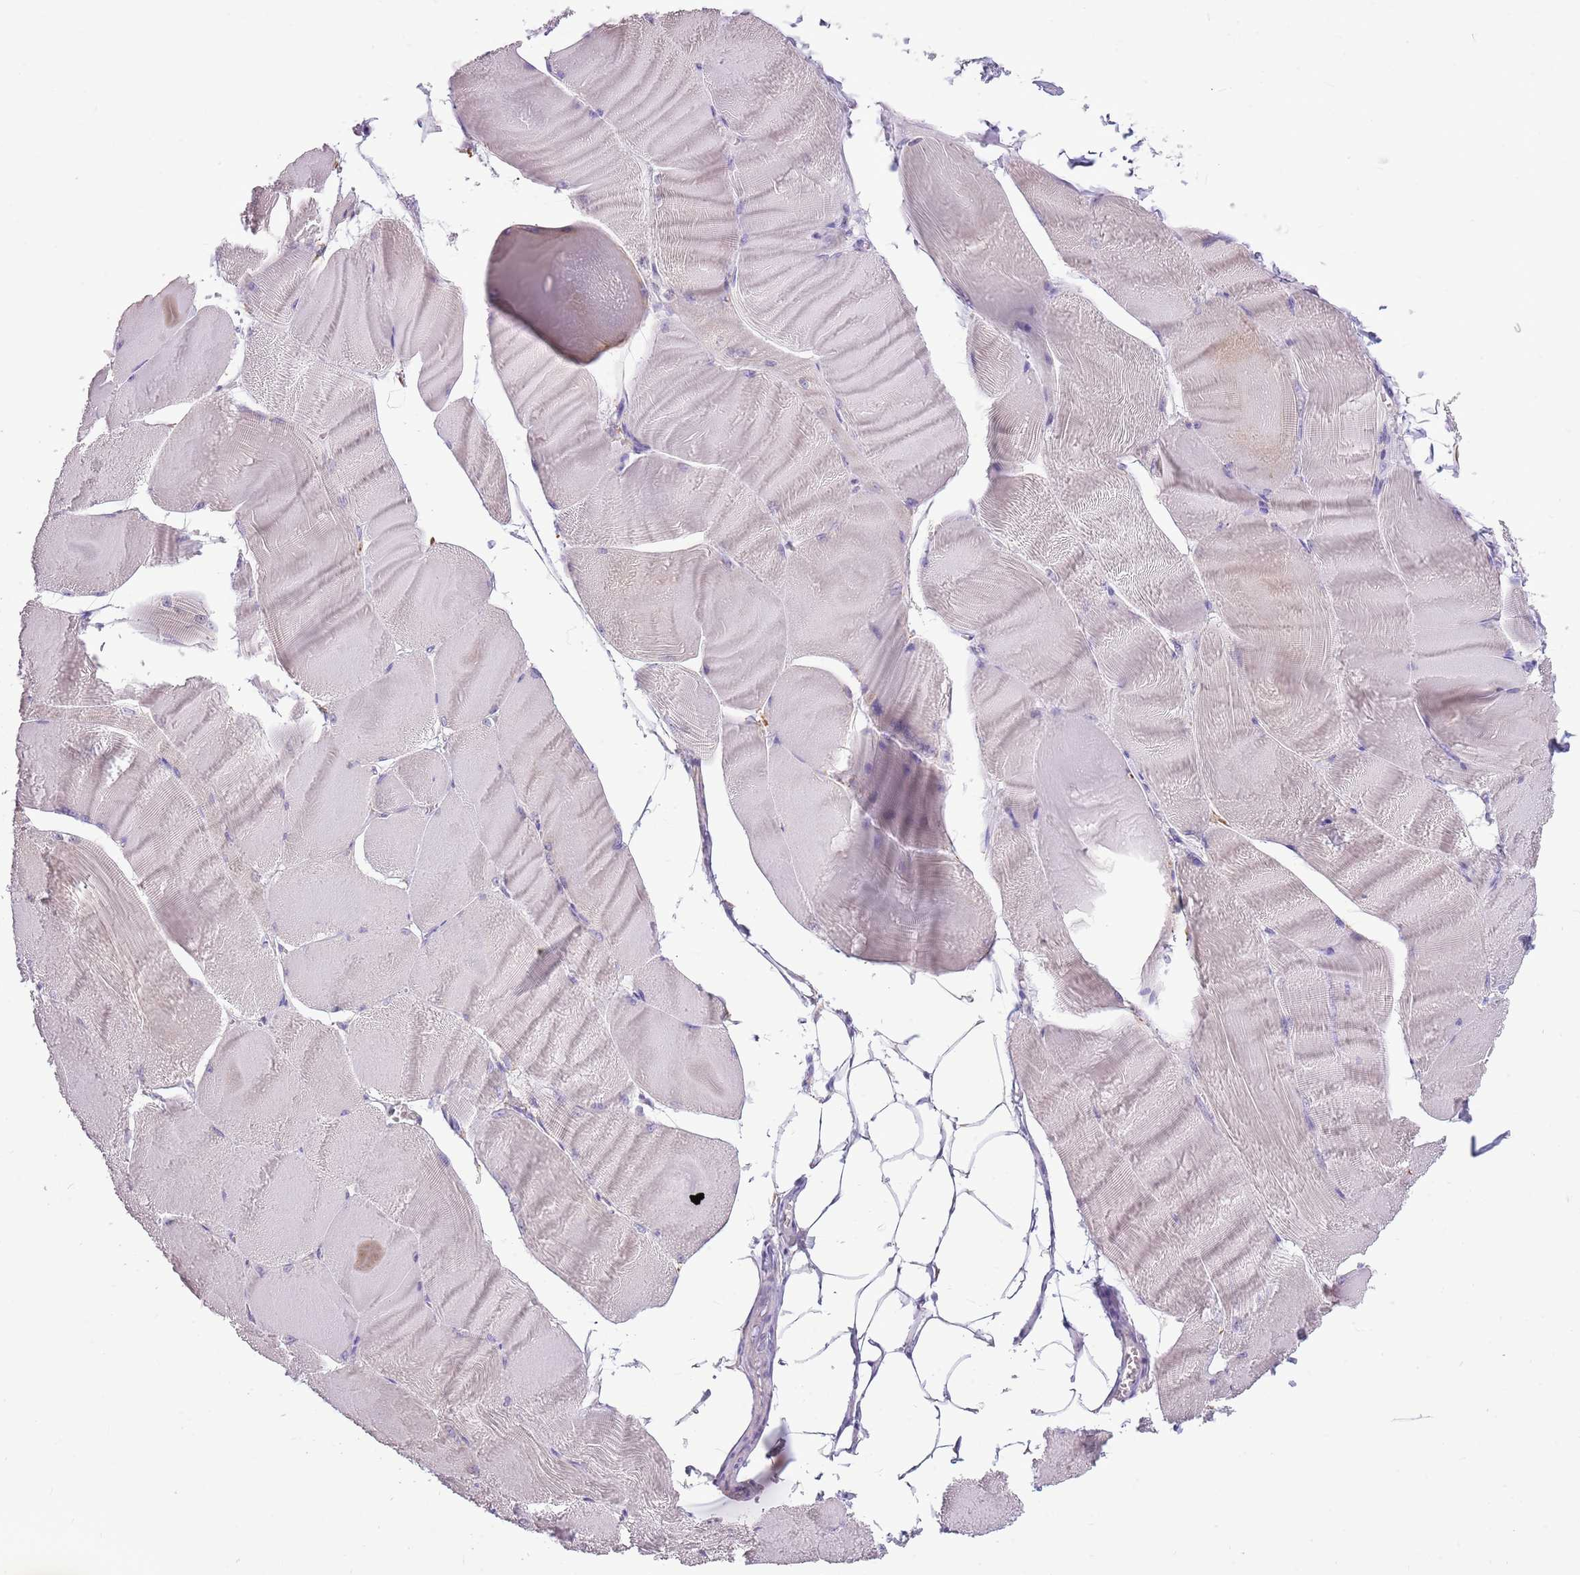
{"staining": {"intensity": "negative", "quantity": "none", "location": "none"}, "tissue": "skeletal muscle", "cell_type": "Myocytes", "image_type": "normal", "snomed": [{"axis": "morphology", "description": "Normal tissue, NOS"}, {"axis": "morphology", "description": "Basal cell carcinoma"}, {"axis": "topography", "description": "Skeletal muscle"}], "caption": "DAB (3,3'-diaminobenzidine) immunohistochemical staining of normal human skeletal muscle displays no significant expression in myocytes.", "gene": "KCTD19", "patient": {"sex": "female", "age": 64}}